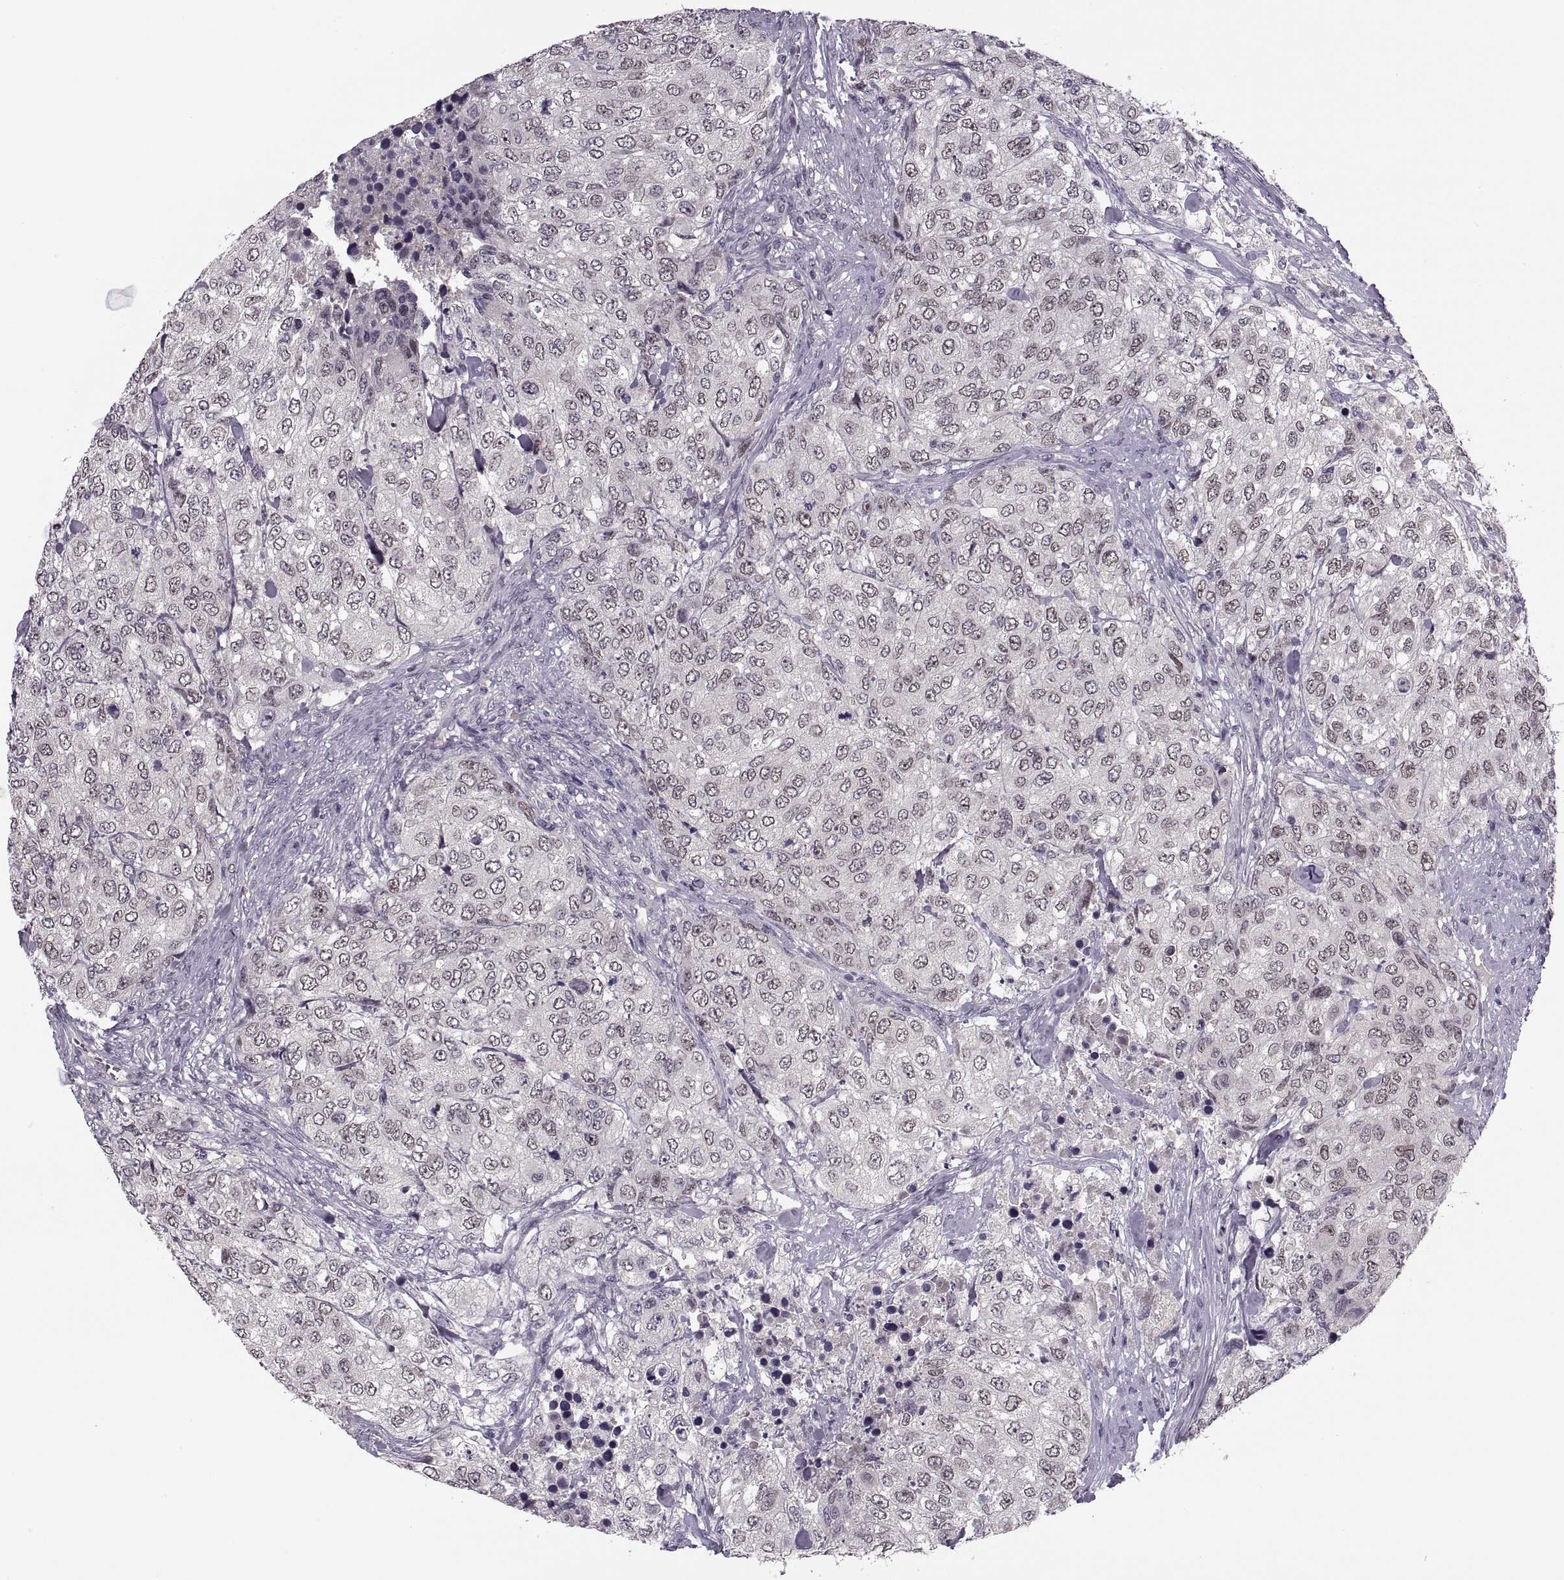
{"staining": {"intensity": "weak", "quantity": "<25%", "location": "nuclear"}, "tissue": "urothelial cancer", "cell_type": "Tumor cells", "image_type": "cancer", "snomed": [{"axis": "morphology", "description": "Urothelial carcinoma, High grade"}, {"axis": "topography", "description": "Urinary bladder"}], "caption": "The image shows no significant staining in tumor cells of urothelial cancer.", "gene": "CACNA1F", "patient": {"sex": "female", "age": 78}}